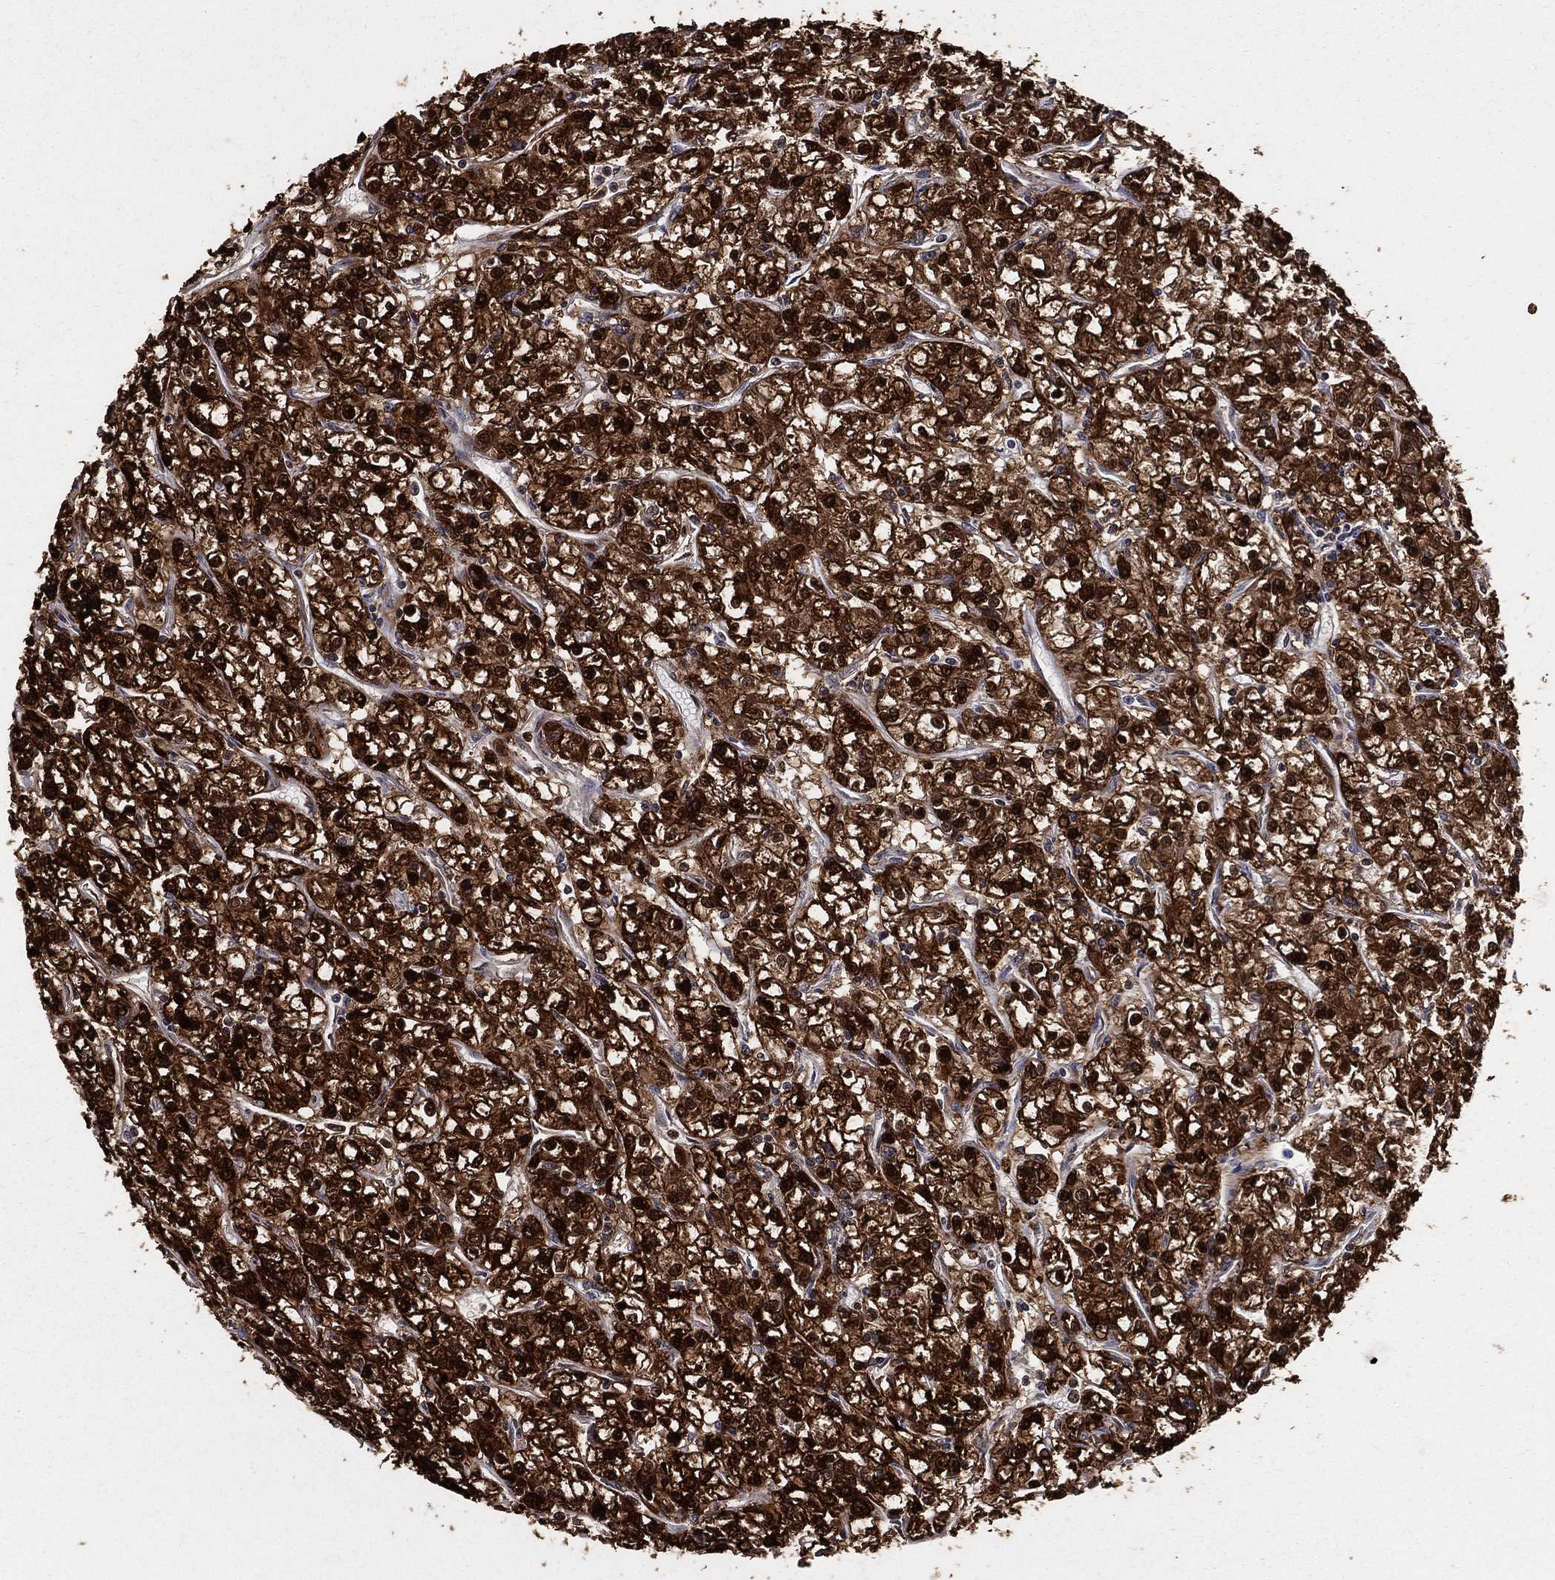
{"staining": {"intensity": "strong", "quantity": ">75%", "location": "cytoplasmic/membranous,nuclear"}, "tissue": "renal cancer", "cell_type": "Tumor cells", "image_type": "cancer", "snomed": [{"axis": "morphology", "description": "Adenocarcinoma, NOS"}, {"axis": "topography", "description": "Kidney"}], "caption": "Immunohistochemical staining of adenocarcinoma (renal) displays high levels of strong cytoplasmic/membranous and nuclear protein positivity in approximately >75% of tumor cells. (DAB (3,3'-diaminobenzidine) = brown stain, brightfield microscopy at high magnification).", "gene": "ENO1", "patient": {"sex": "female", "age": 59}}